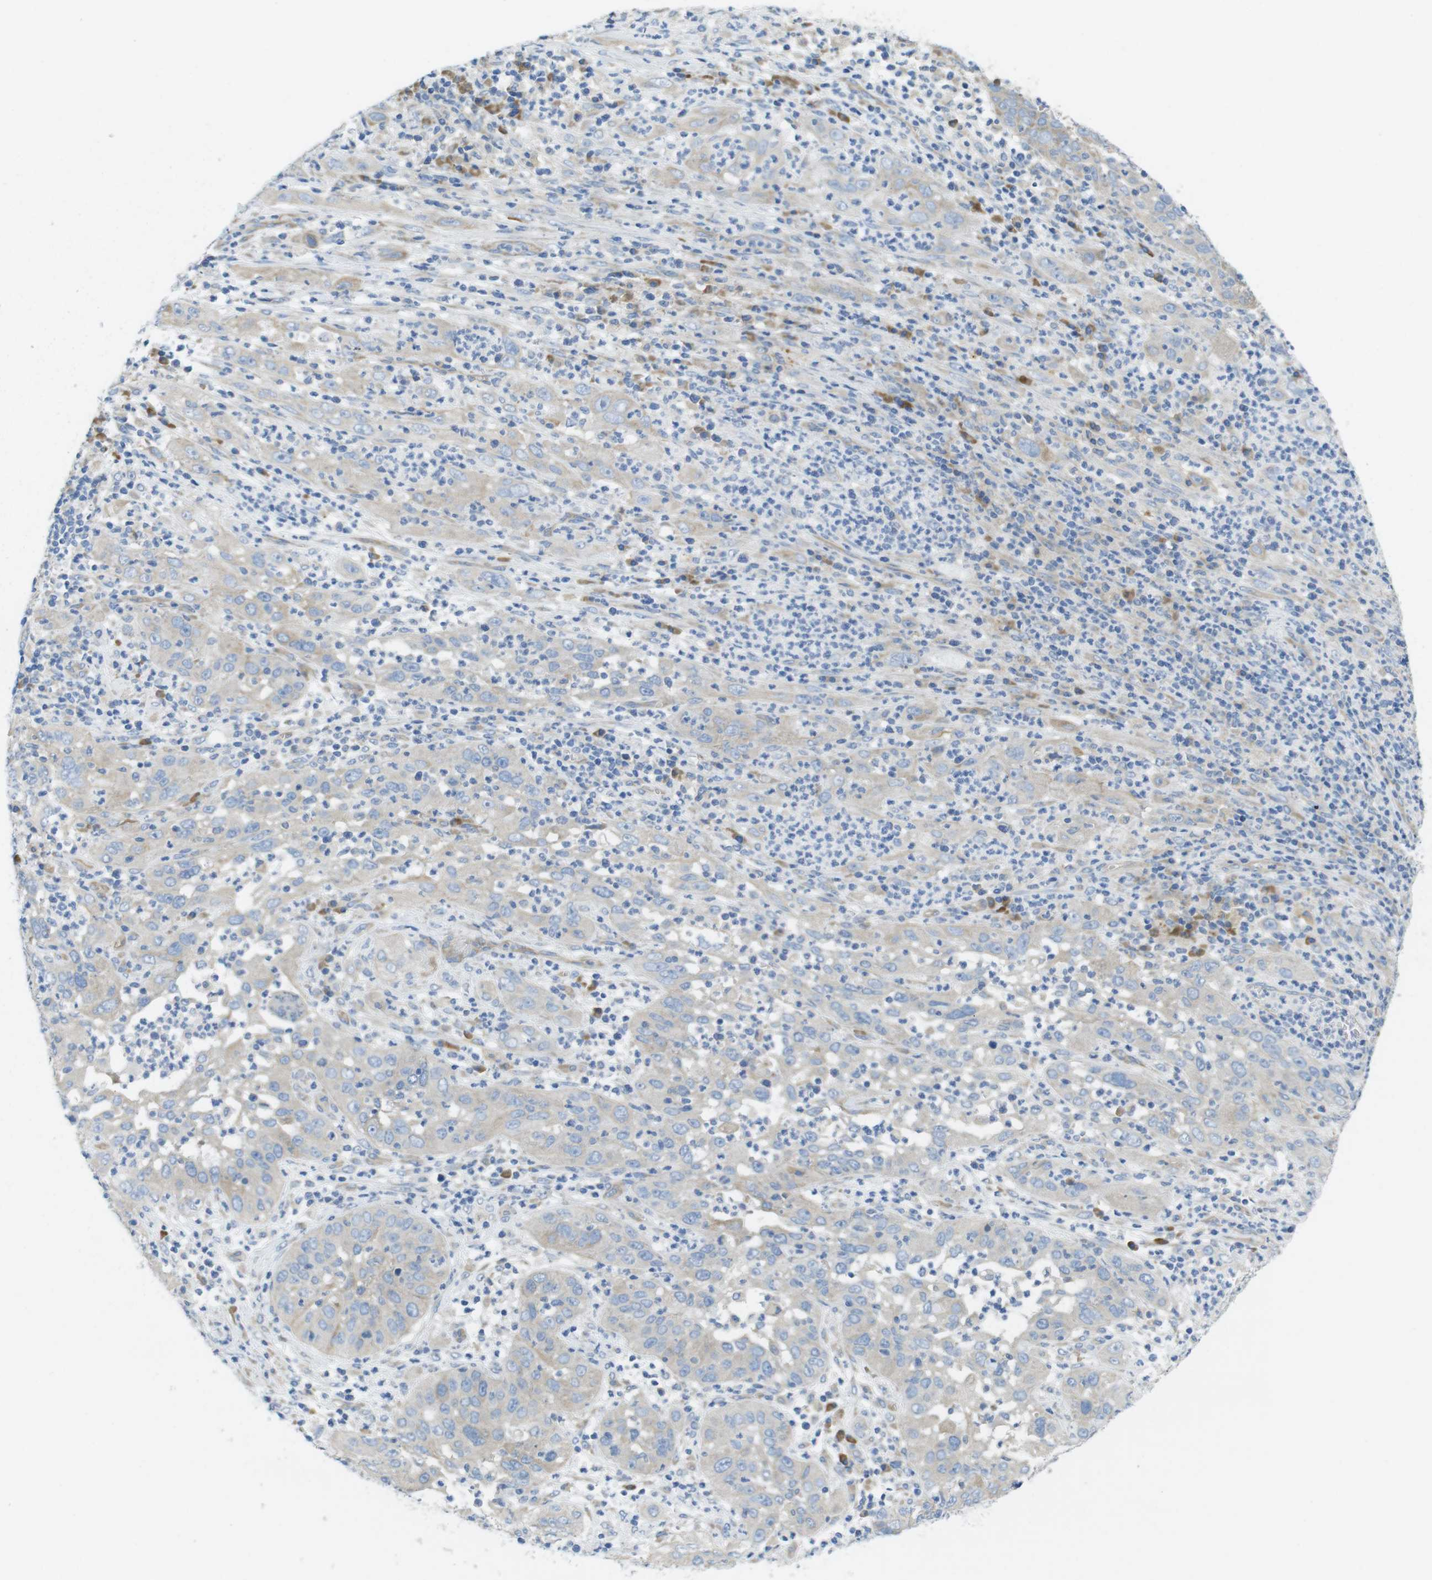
{"staining": {"intensity": "weak", "quantity": ">75%", "location": "cytoplasmic/membranous"}, "tissue": "cervical cancer", "cell_type": "Tumor cells", "image_type": "cancer", "snomed": [{"axis": "morphology", "description": "Squamous cell carcinoma, NOS"}, {"axis": "topography", "description": "Cervix"}], "caption": "Squamous cell carcinoma (cervical) was stained to show a protein in brown. There is low levels of weak cytoplasmic/membranous staining in approximately >75% of tumor cells.", "gene": "TMEM234", "patient": {"sex": "female", "age": 32}}